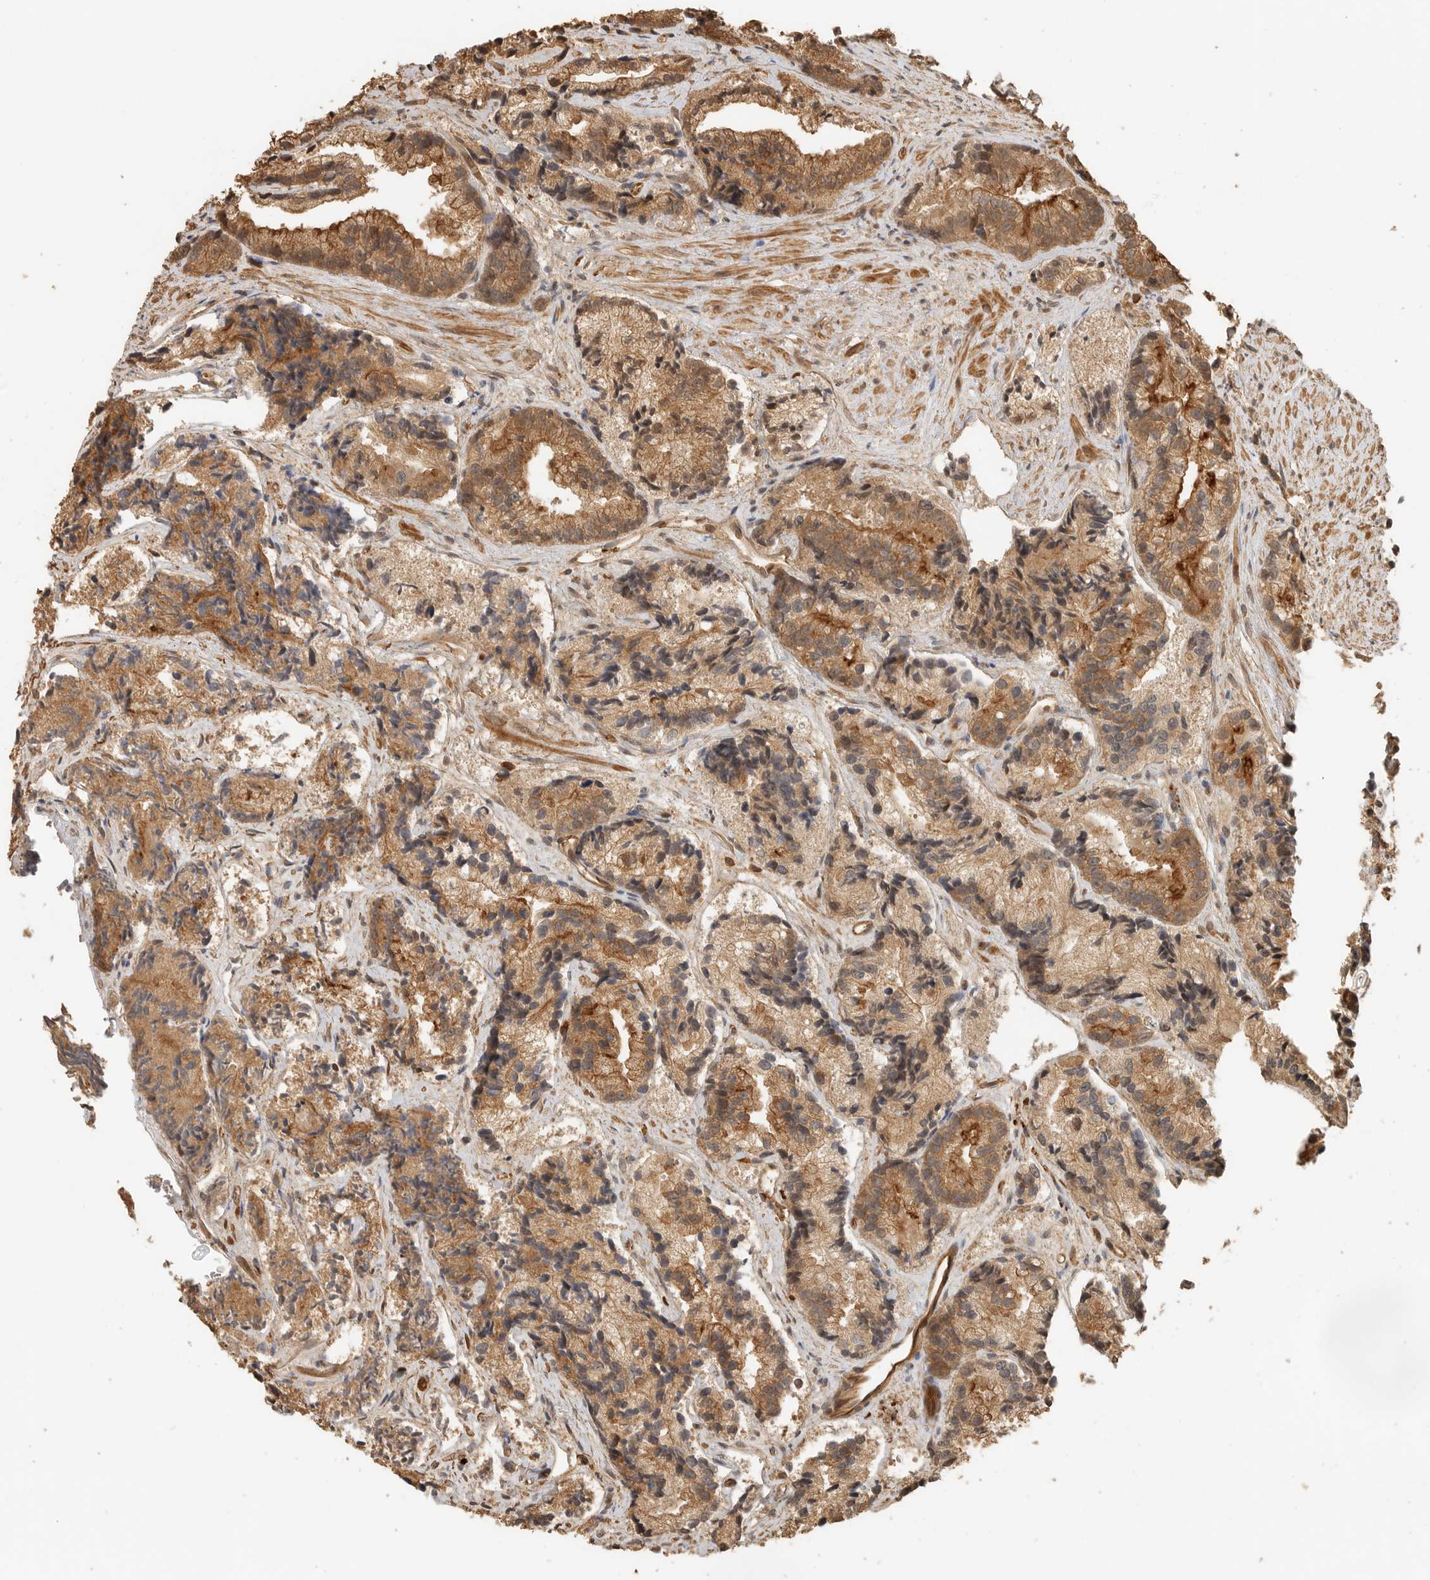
{"staining": {"intensity": "moderate", "quantity": ">75%", "location": "cytoplasmic/membranous"}, "tissue": "prostate cancer", "cell_type": "Tumor cells", "image_type": "cancer", "snomed": [{"axis": "morphology", "description": "Adenocarcinoma, Low grade"}, {"axis": "topography", "description": "Prostate"}], "caption": "IHC micrograph of prostate cancer stained for a protein (brown), which reveals medium levels of moderate cytoplasmic/membranous expression in about >75% of tumor cells.", "gene": "OTUD6B", "patient": {"sex": "male", "age": 89}}